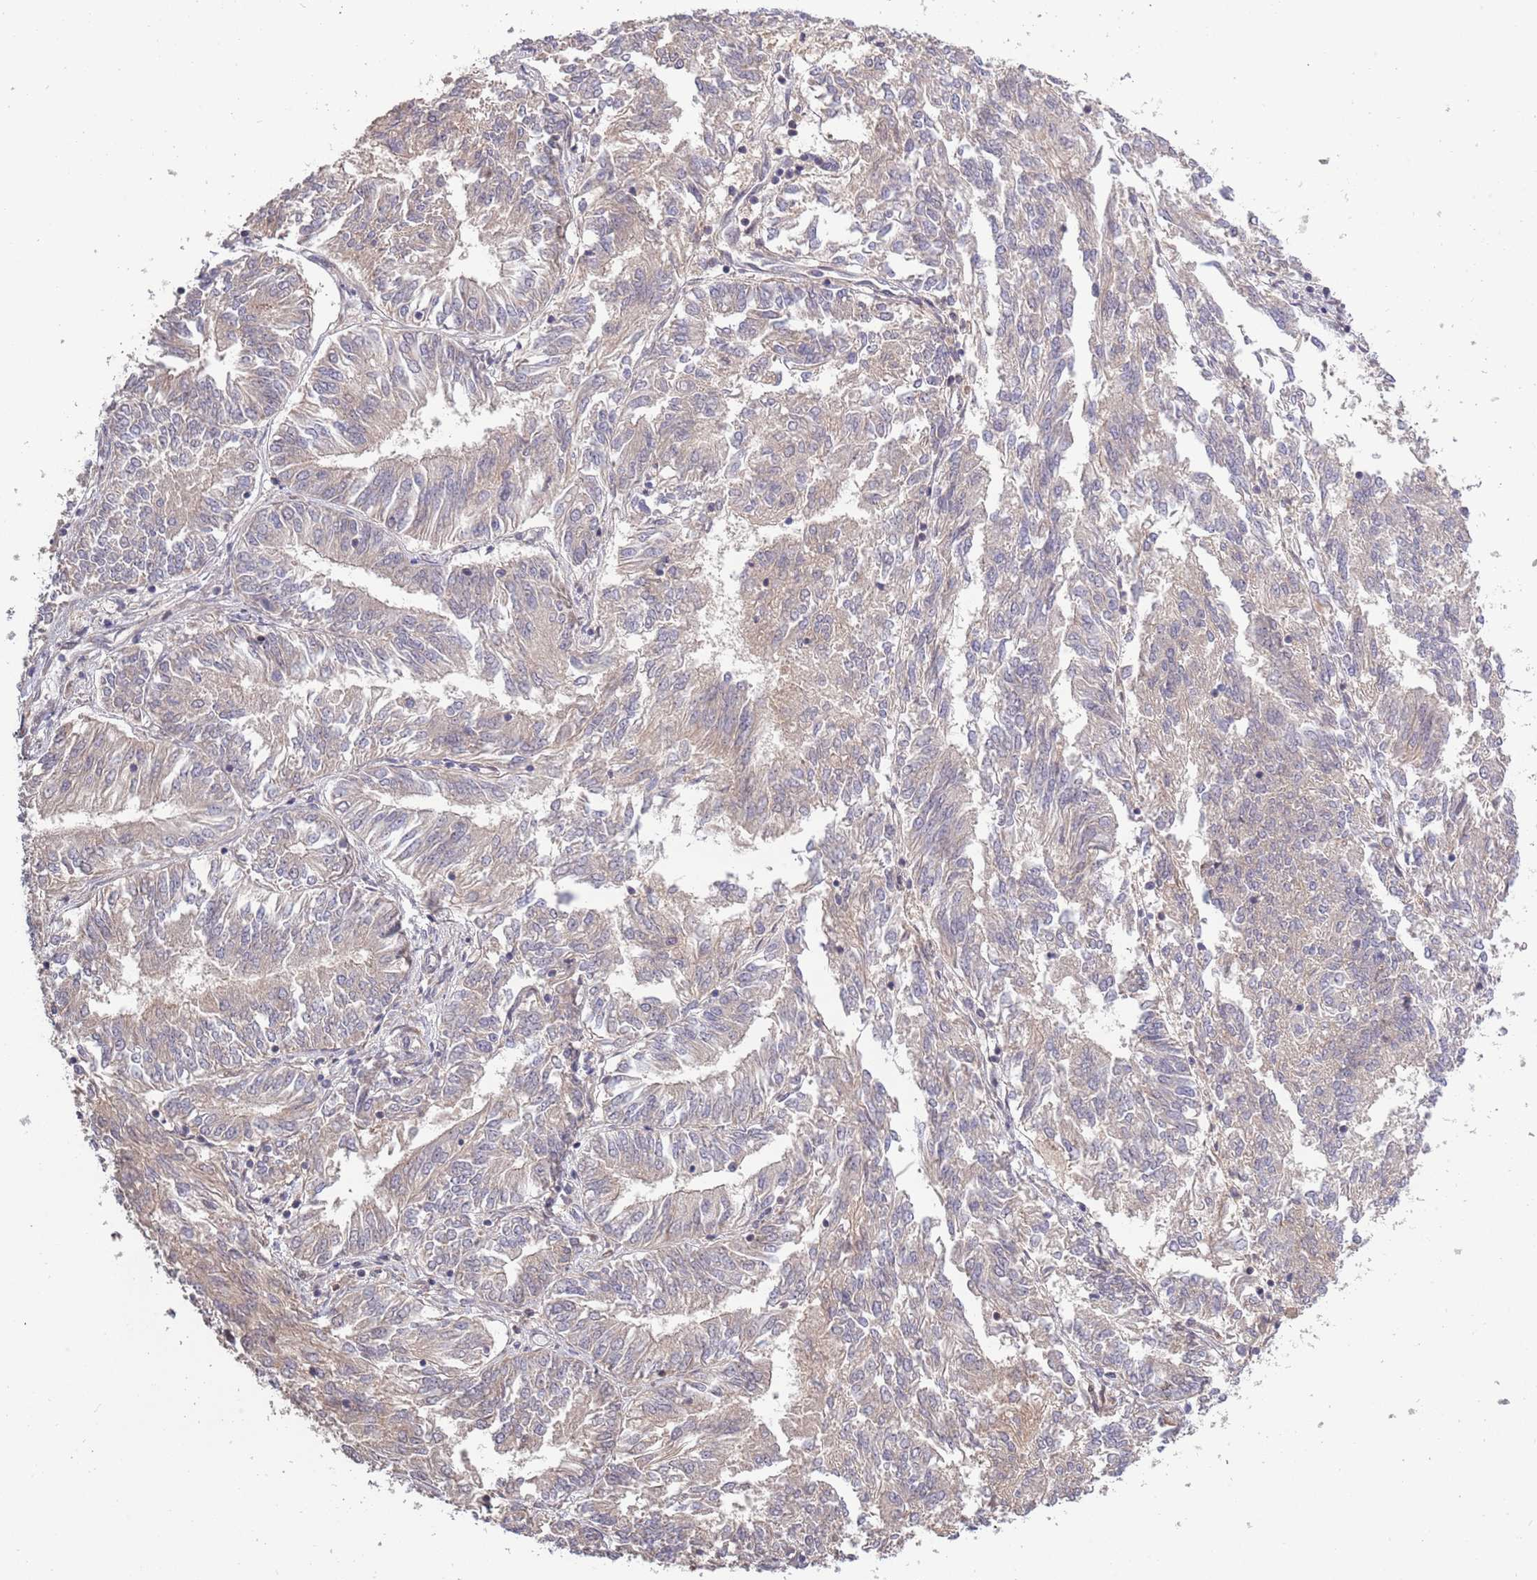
{"staining": {"intensity": "weak", "quantity": "<25%", "location": "cytoplasmic/membranous"}, "tissue": "endometrial cancer", "cell_type": "Tumor cells", "image_type": "cancer", "snomed": [{"axis": "morphology", "description": "Adenocarcinoma, NOS"}, {"axis": "topography", "description": "Endometrium"}], "caption": "Immunohistochemistry (IHC) image of human endometrial cancer stained for a protein (brown), which demonstrates no staining in tumor cells.", "gene": "SYNDIG1L", "patient": {"sex": "female", "age": 58}}